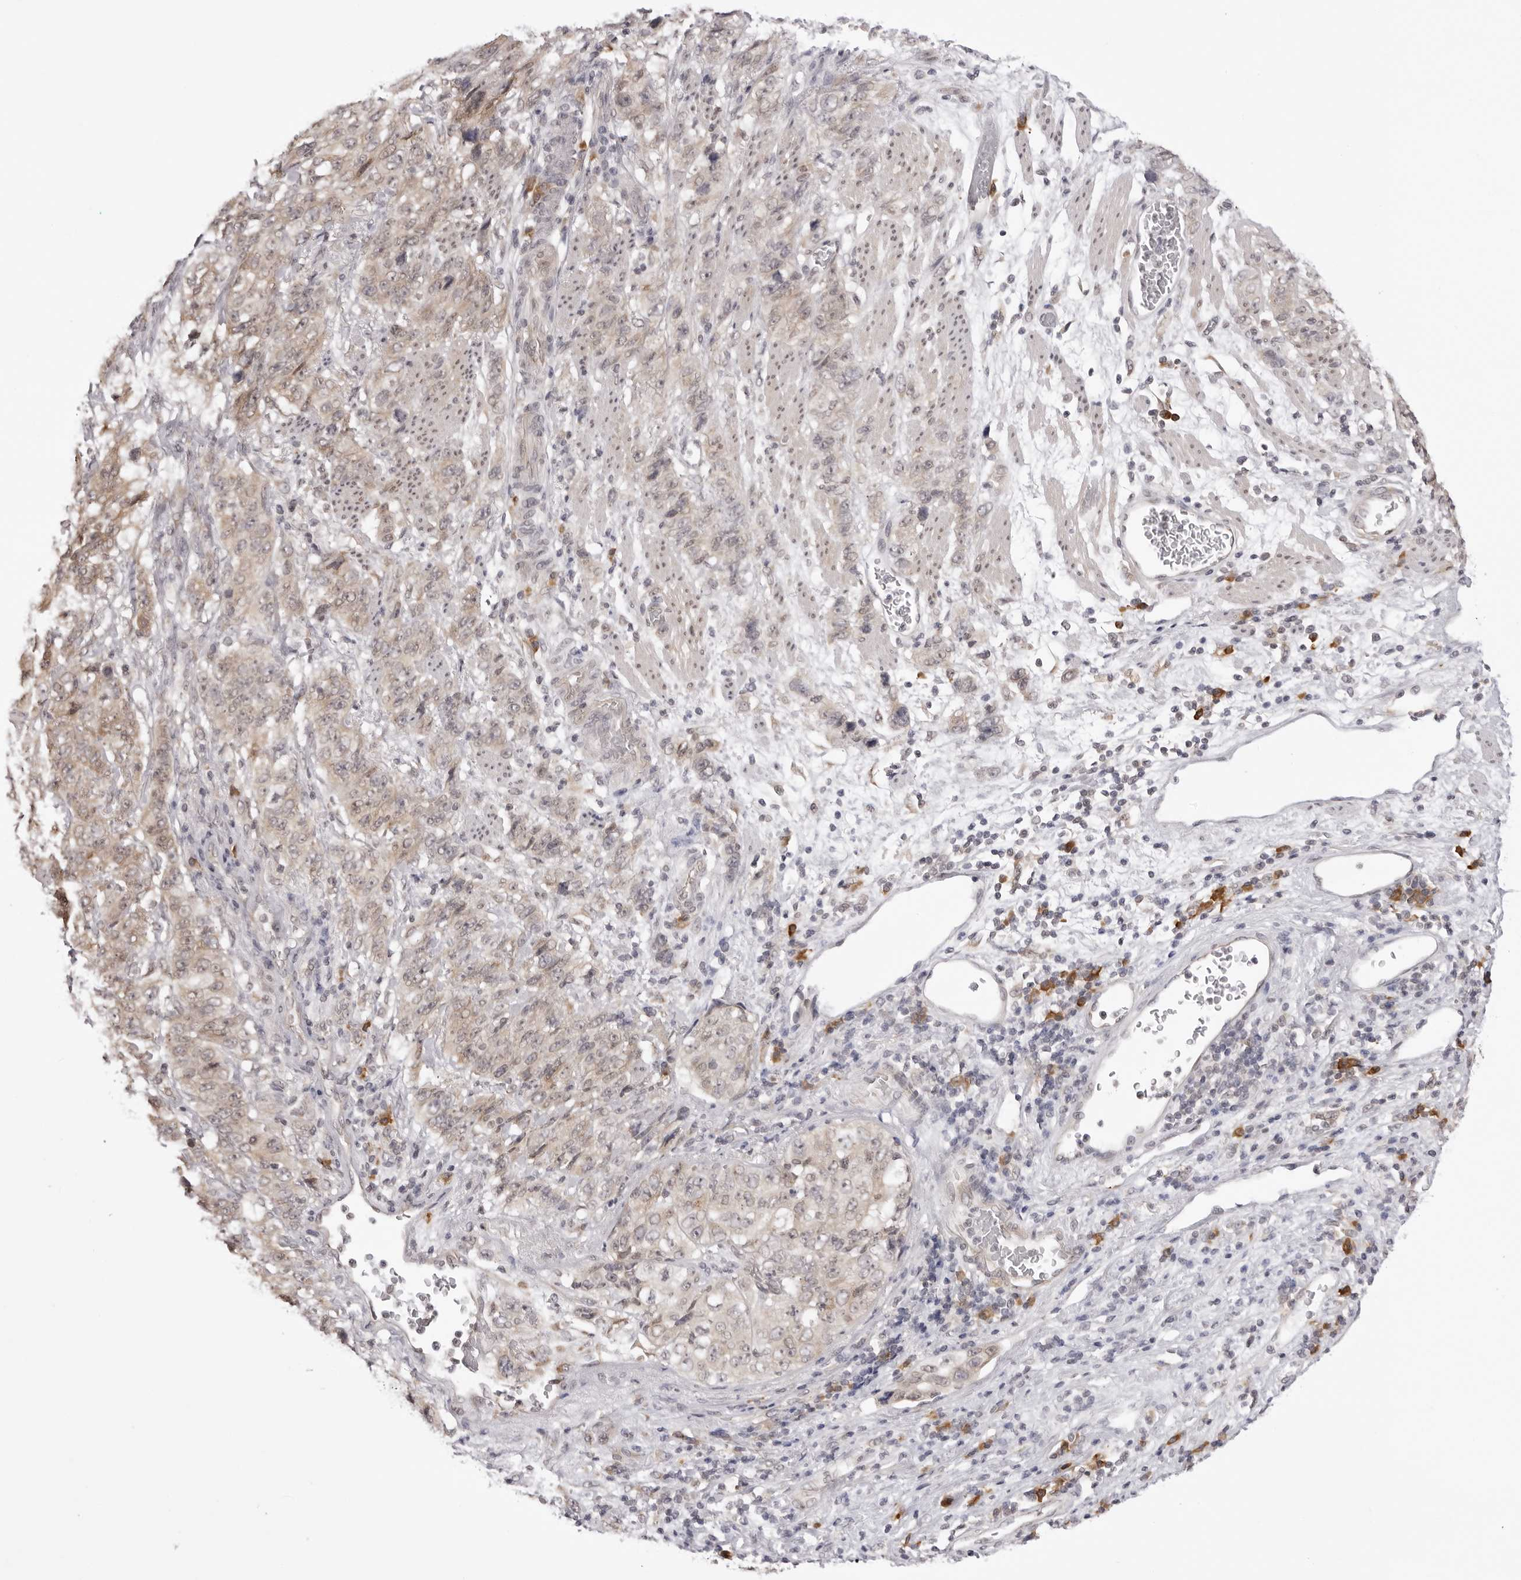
{"staining": {"intensity": "weak", "quantity": "<25%", "location": "cytoplasmic/membranous"}, "tissue": "stomach cancer", "cell_type": "Tumor cells", "image_type": "cancer", "snomed": [{"axis": "morphology", "description": "Adenocarcinoma, NOS"}, {"axis": "topography", "description": "Stomach"}], "caption": "A micrograph of adenocarcinoma (stomach) stained for a protein displays no brown staining in tumor cells.", "gene": "ZC3H11A", "patient": {"sex": "male", "age": 48}}